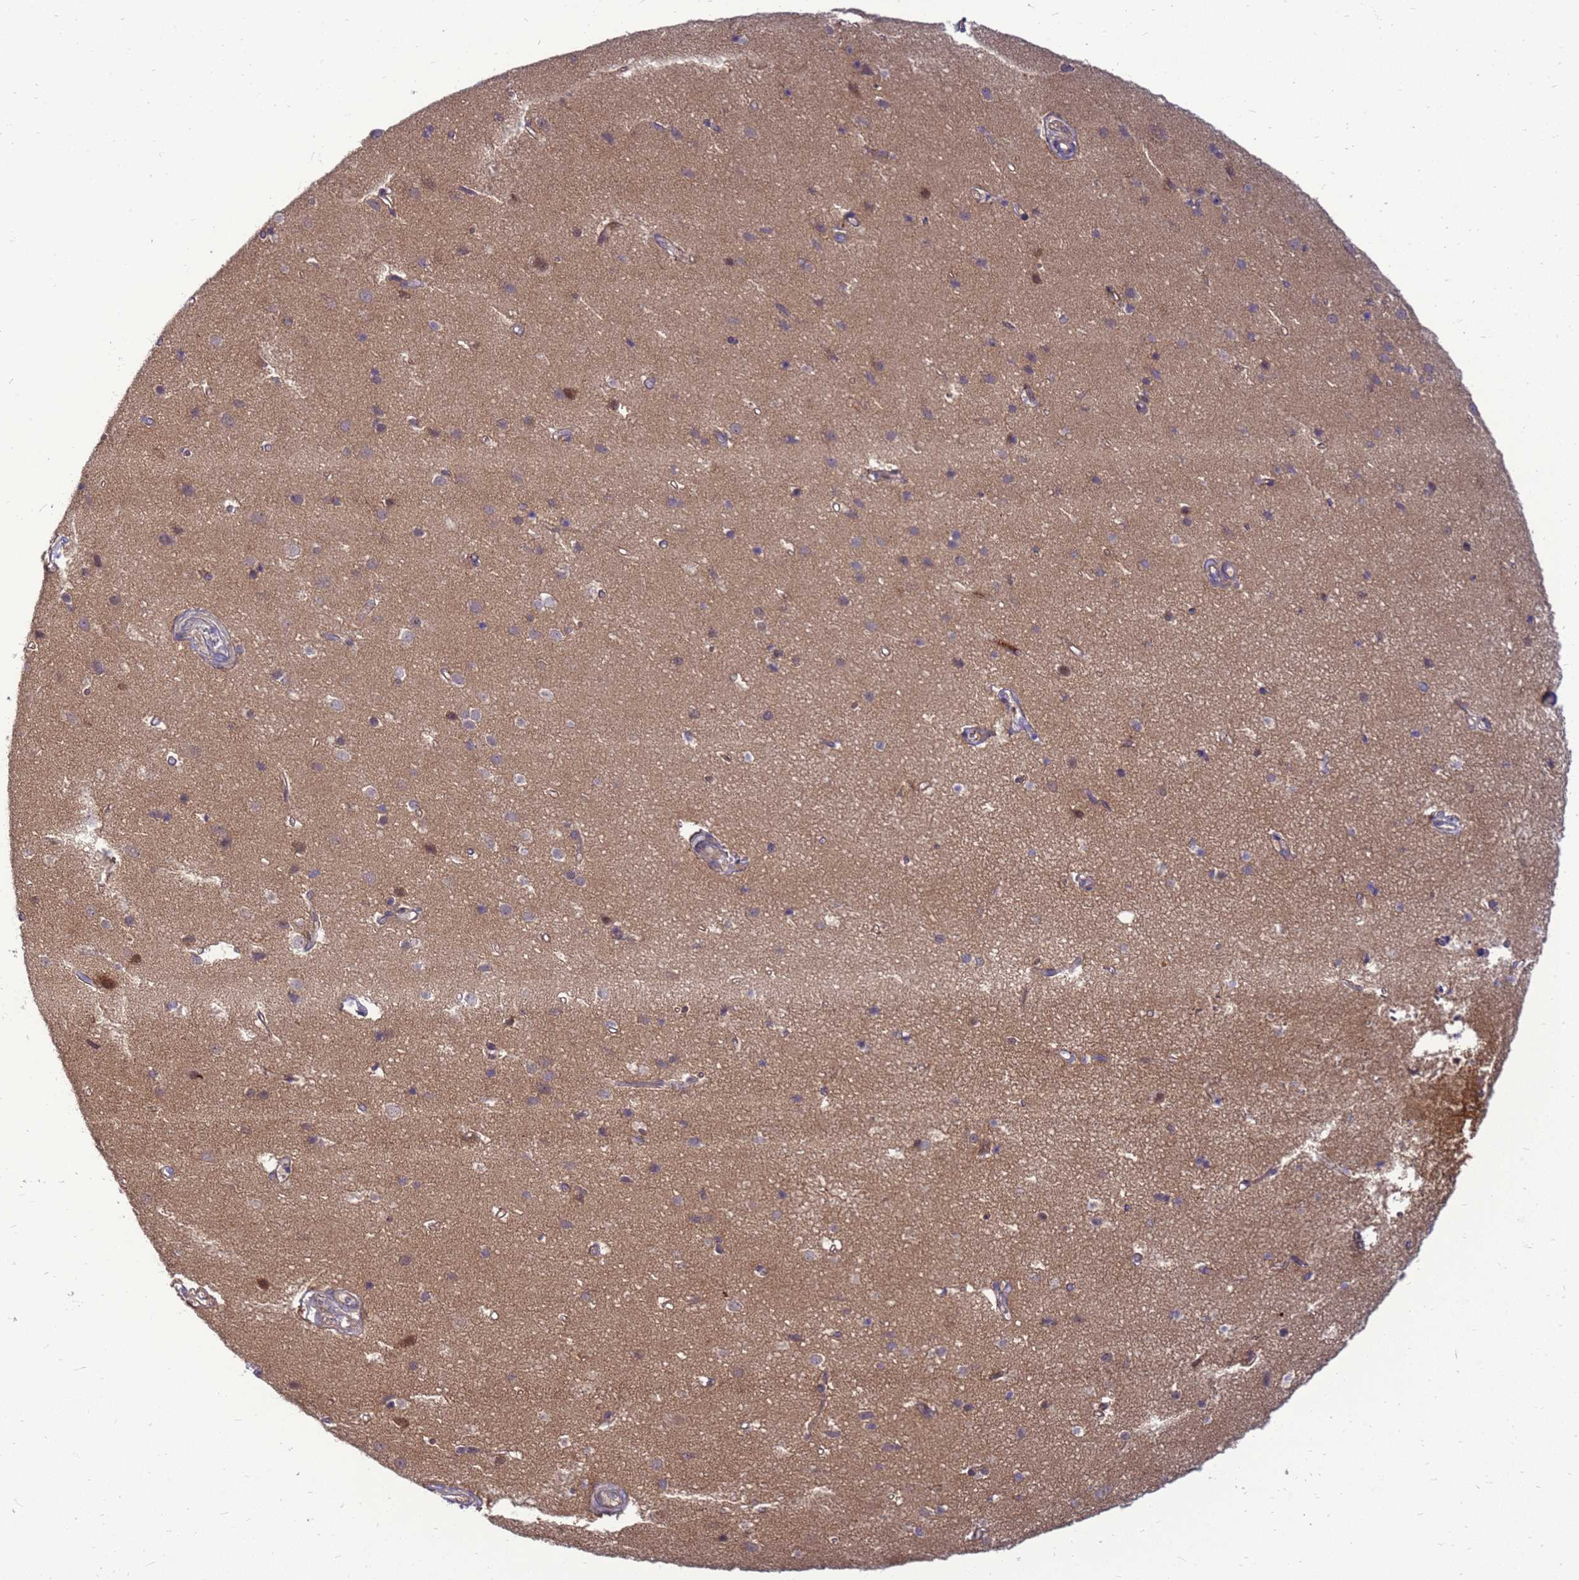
{"staining": {"intensity": "weak", "quantity": "25%-75%", "location": "cytoplasmic/membranous"}, "tissue": "cerebral cortex", "cell_type": "Endothelial cells", "image_type": "normal", "snomed": [{"axis": "morphology", "description": "Normal tissue, NOS"}, {"axis": "topography", "description": "Cerebral cortex"}], "caption": "Normal cerebral cortex was stained to show a protein in brown. There is low levels of weak cytoplasmic/membranous staining in approximately 25%-75% of endothelial cells.", "gene": "ENOPH1", "patient": {"sex": "male", "age": 54}}